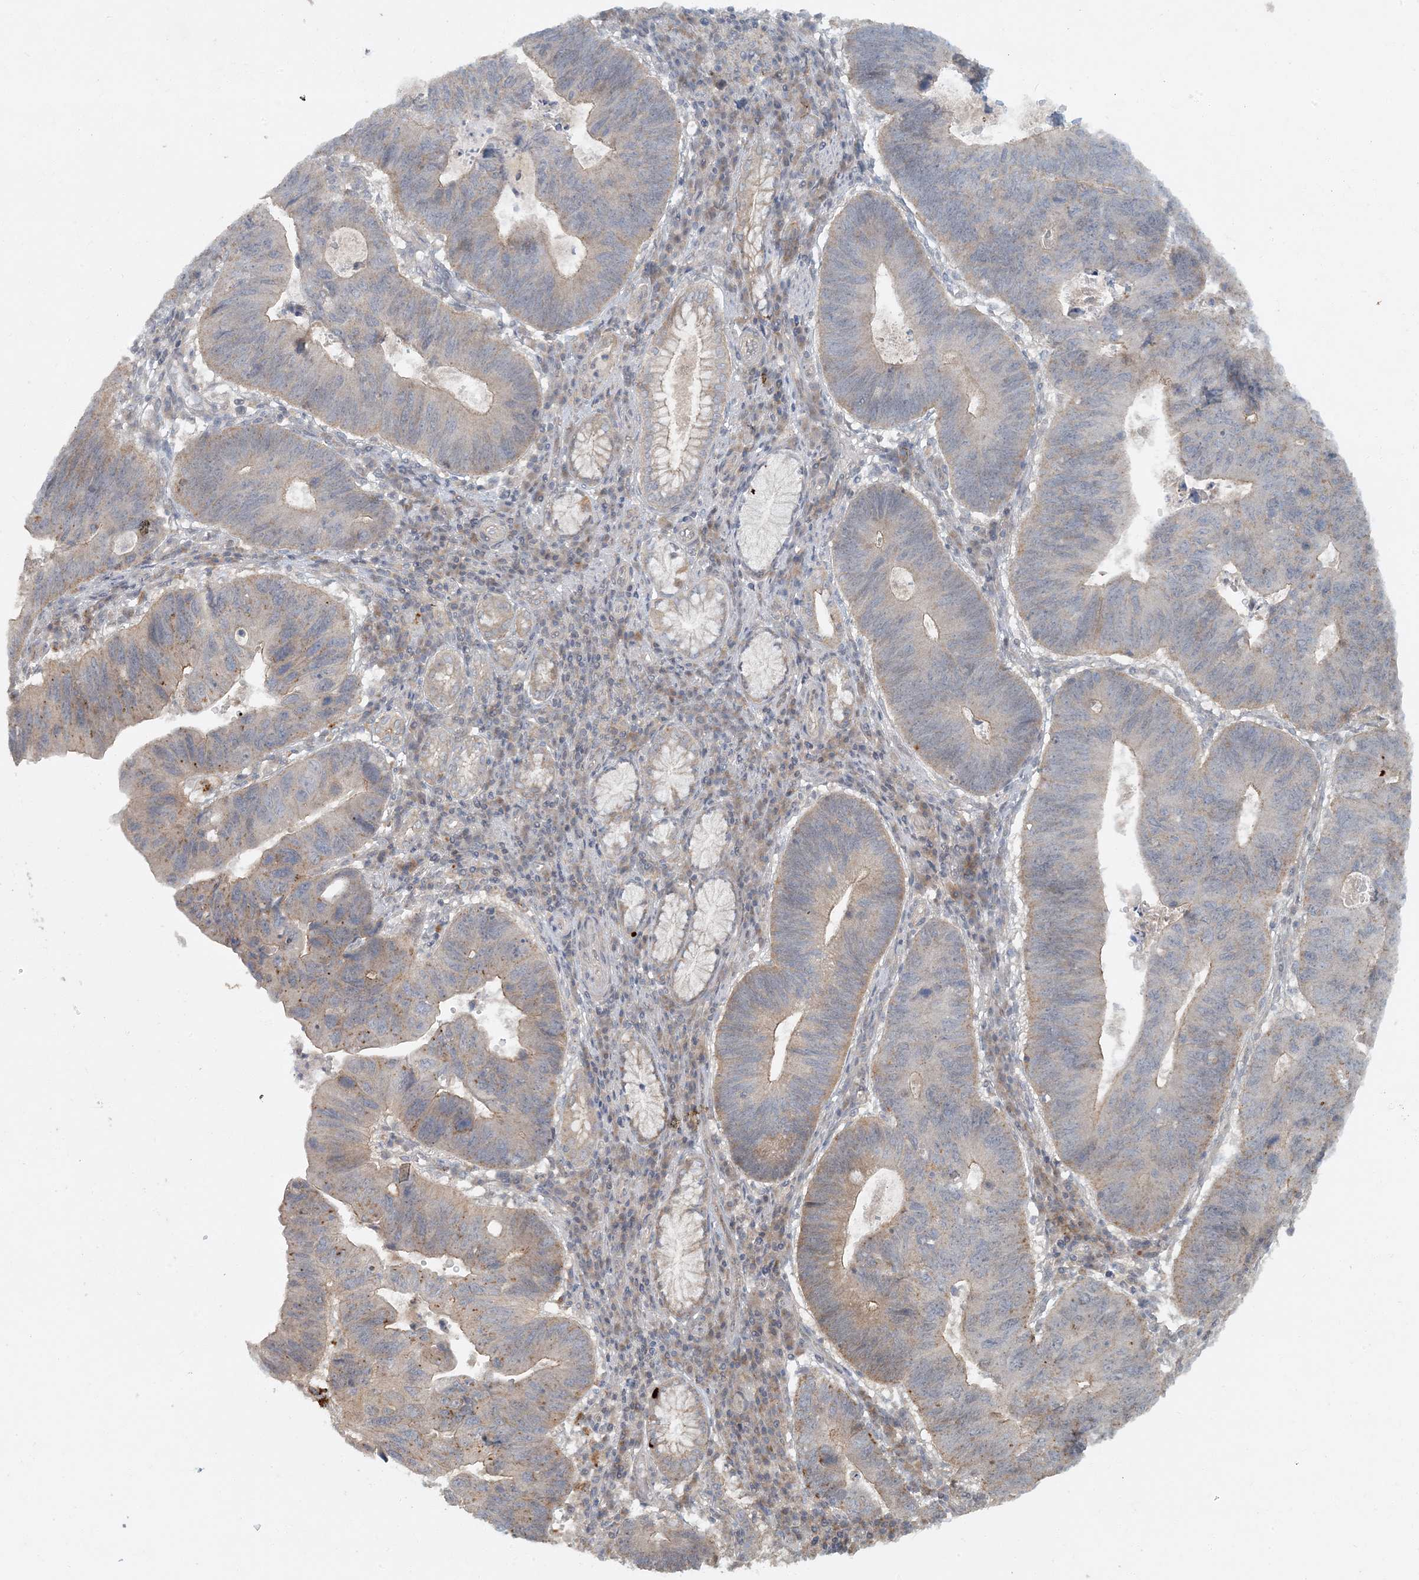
{"staining": {"intensity": "moderate", "quantity": "25%-75%", "location": "cytoplasmic/membranous"}, "tissue": "stomach cancer", "cell_type": "Tumor cells", "image_type": "cancer", "snomed": [{"axis": "morphology", "description": "Adenocarcinoma, NOS"}, {"axis": "topography", "description": "Stomach"}], "caption": "Immunohistochemical staining of human stomach cancer reveals moderate cytoplasmic/membranous protein staining in approximately 25%-75% of tumor cells.", "gene": "AK9", "patient": {"sex": "male", "age": 59}}